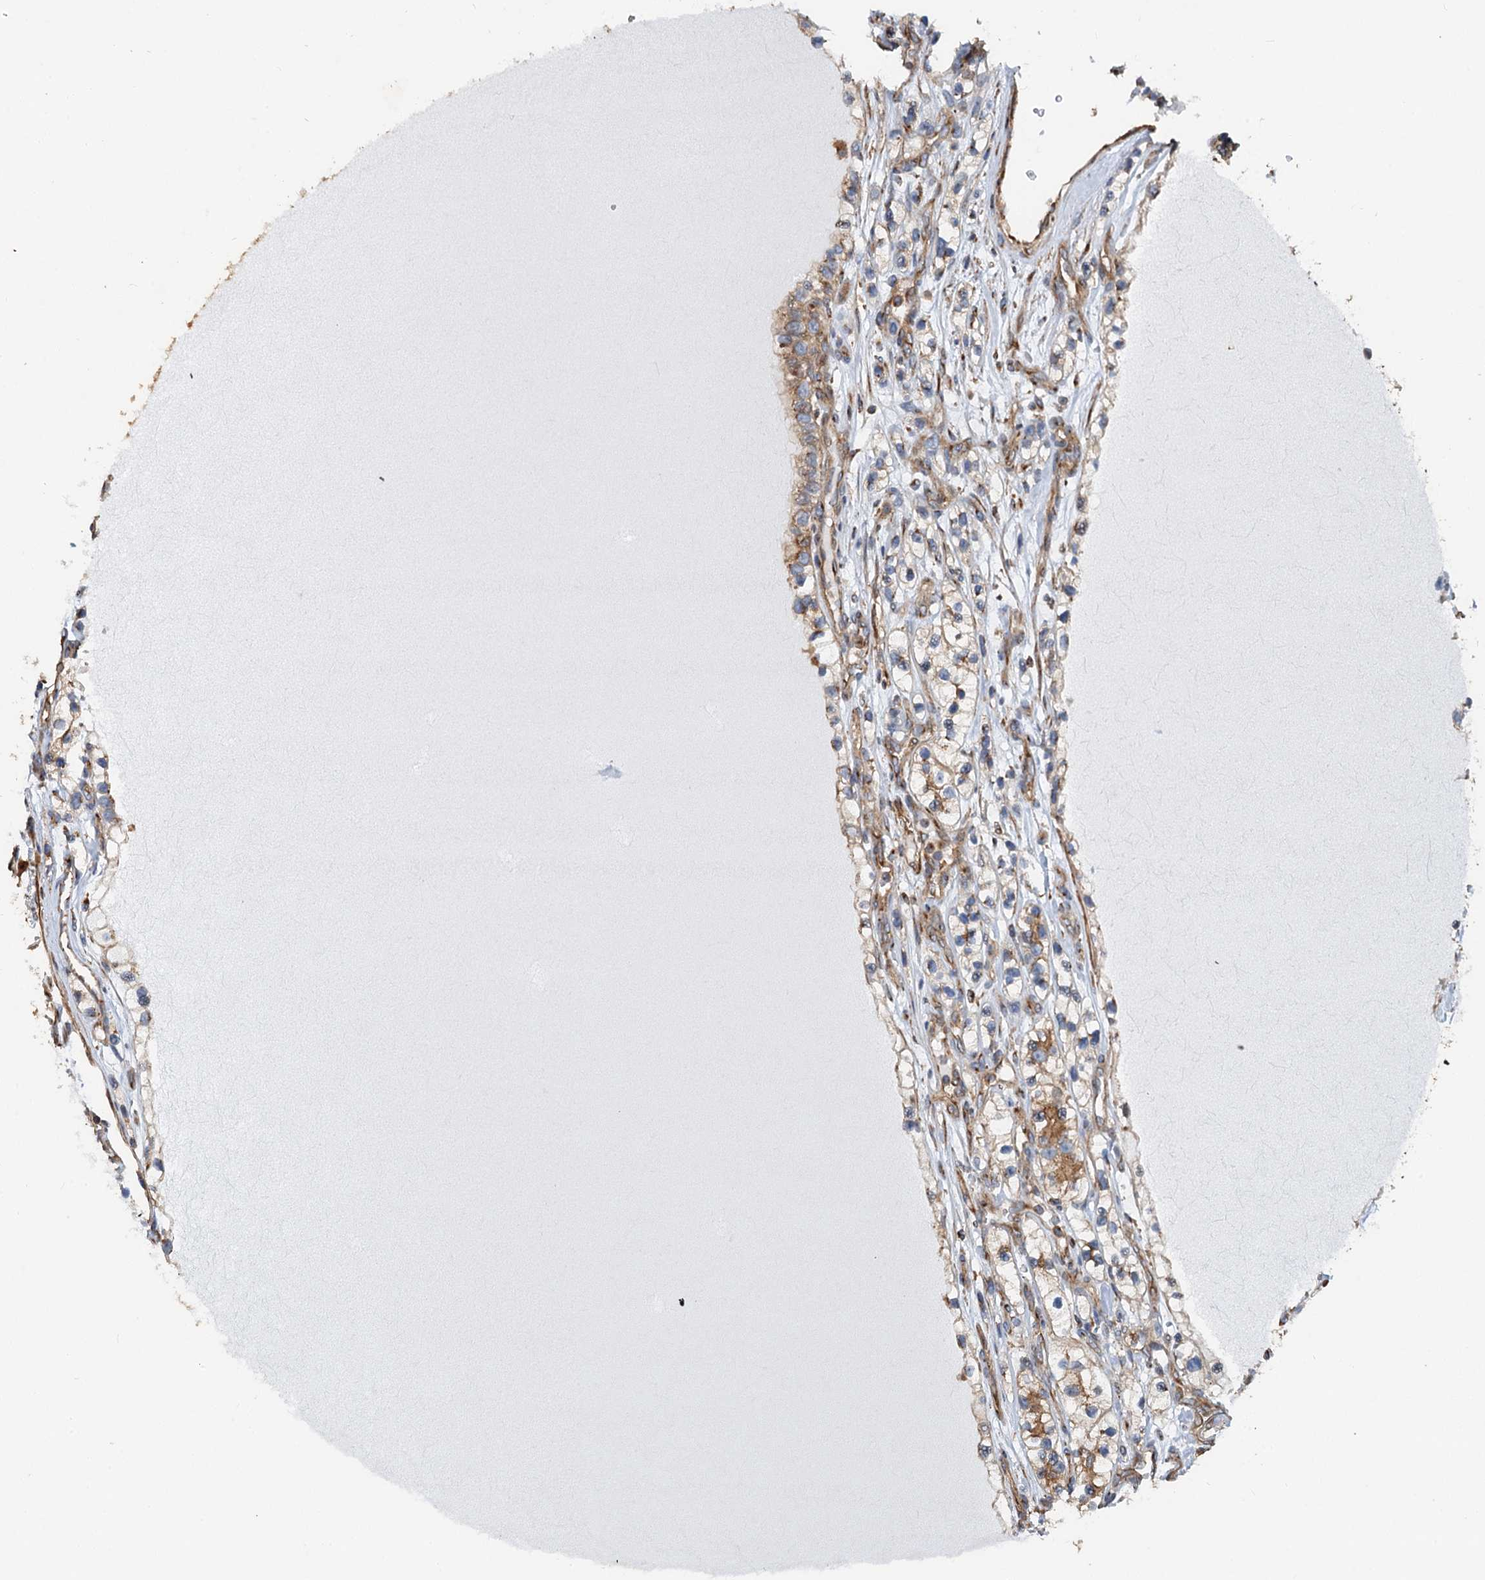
{"staining": {"intensity": "moderate", "quantity": "<25%", "location": "cytoplasmic/membranous"}, "tissue": "renal cancer", "cell_type": "Tumor cells", "image_type": "cancer", "snomed": [{"axis": "morphology", "description": "Adenocarcinoma, NOS"}, {"axis": "topography", "description": "Kidney"}], "caption": "Renal cancer stained with immunohistochemistry (IHC) reveals moderate cytoplasmic/membranous staining in approximately <25% of tumor cells.", "gene": "ANKRD26", "patient": {"sex": "female", "age": 57}}